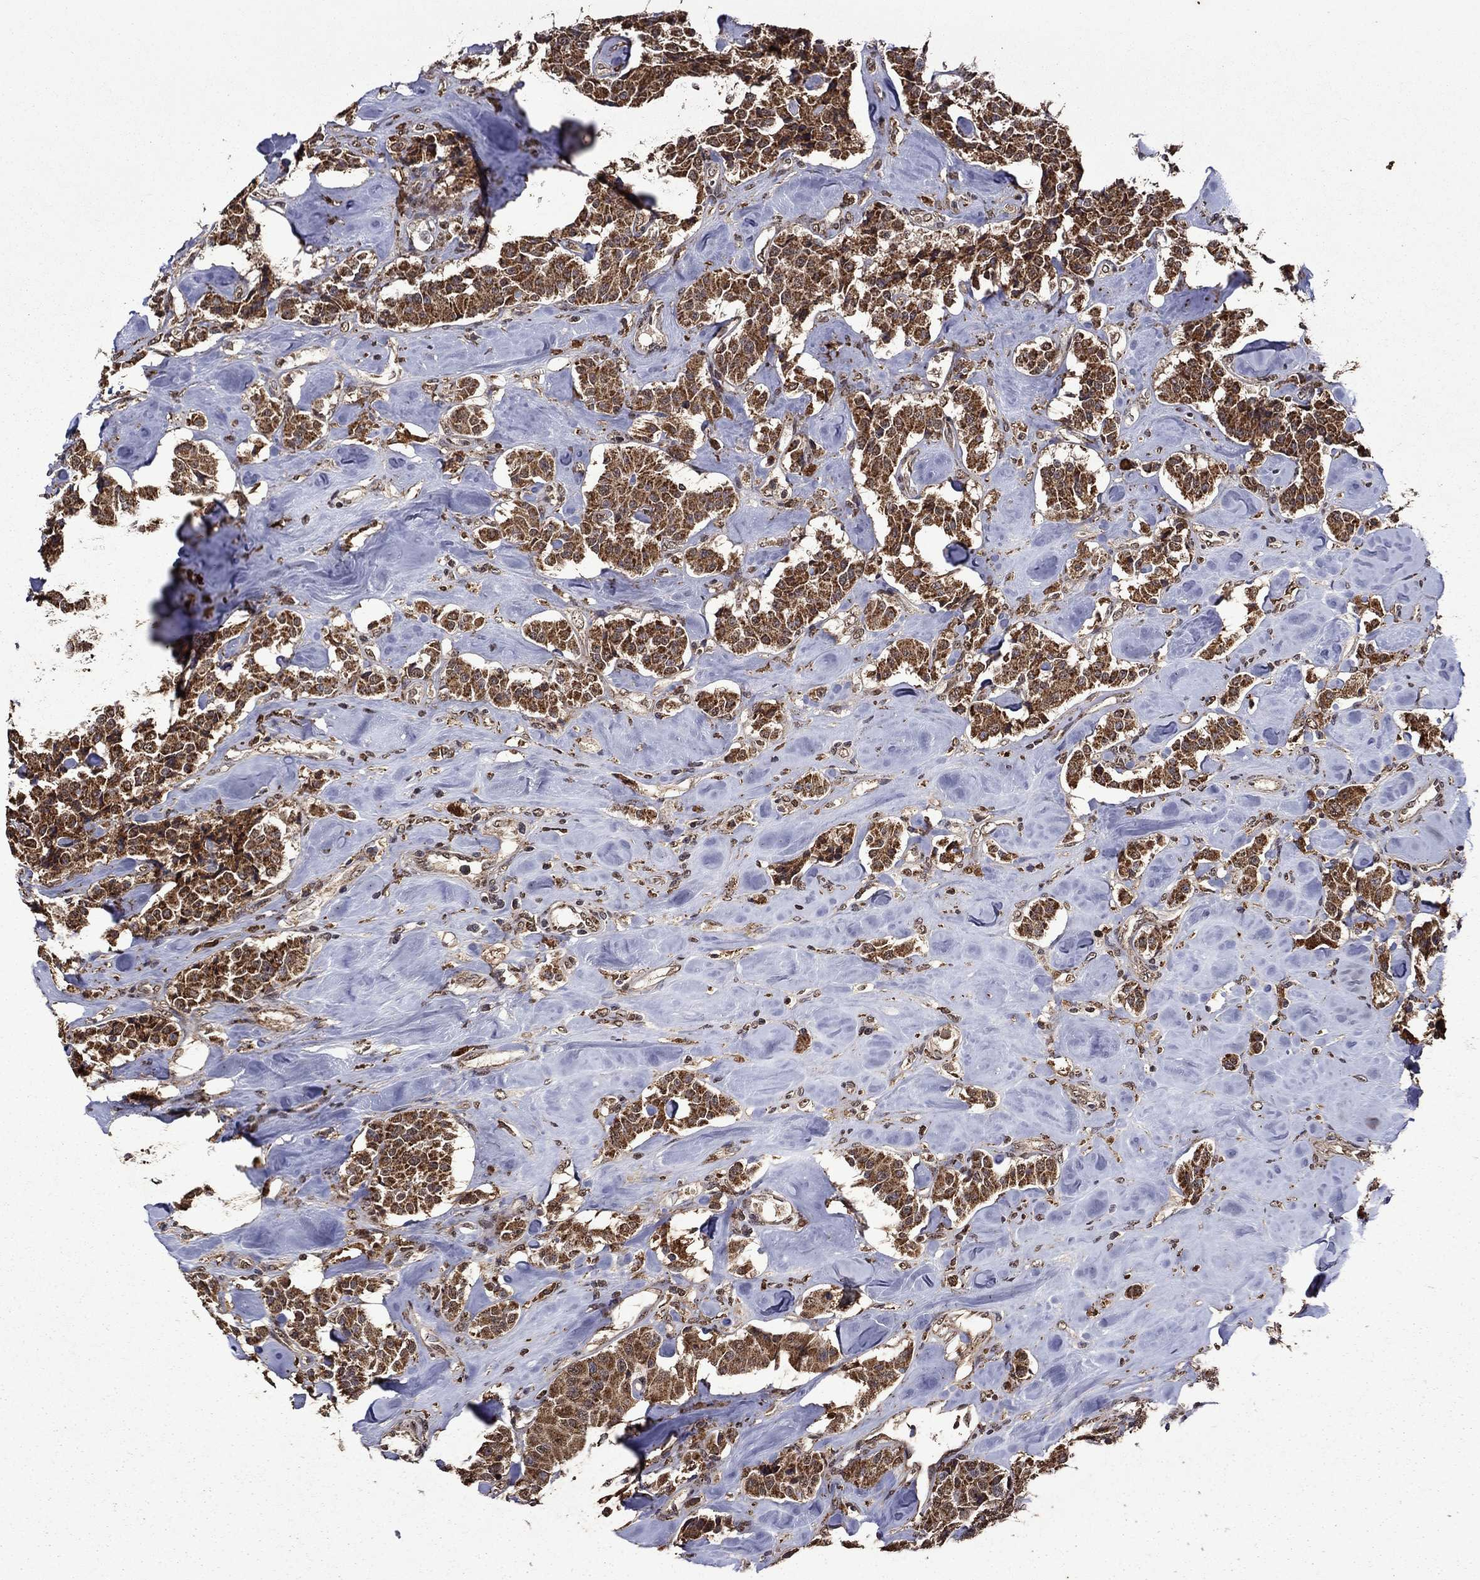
{"staining": {"intensity": "strong", "quantity": ">75%", "location": "cytoplasmic/membranous,nuclear"}, "tissue": "carcinoid", "cell_type": "Tumor cells", "image_type": "cancer", "snomed": [{"axis": "morphology", "description": "Carcinoid, malignant, NOS"}, {"axis": "topography", "description": "Pancreas"}], "caption": "A brown stain labels strong cytoplasmic/membranous and nuclear positivity of a protein in carcinoid tumor cells.", "gene": "ITM2B", "patient": {"sex": "male", "age": 41}}